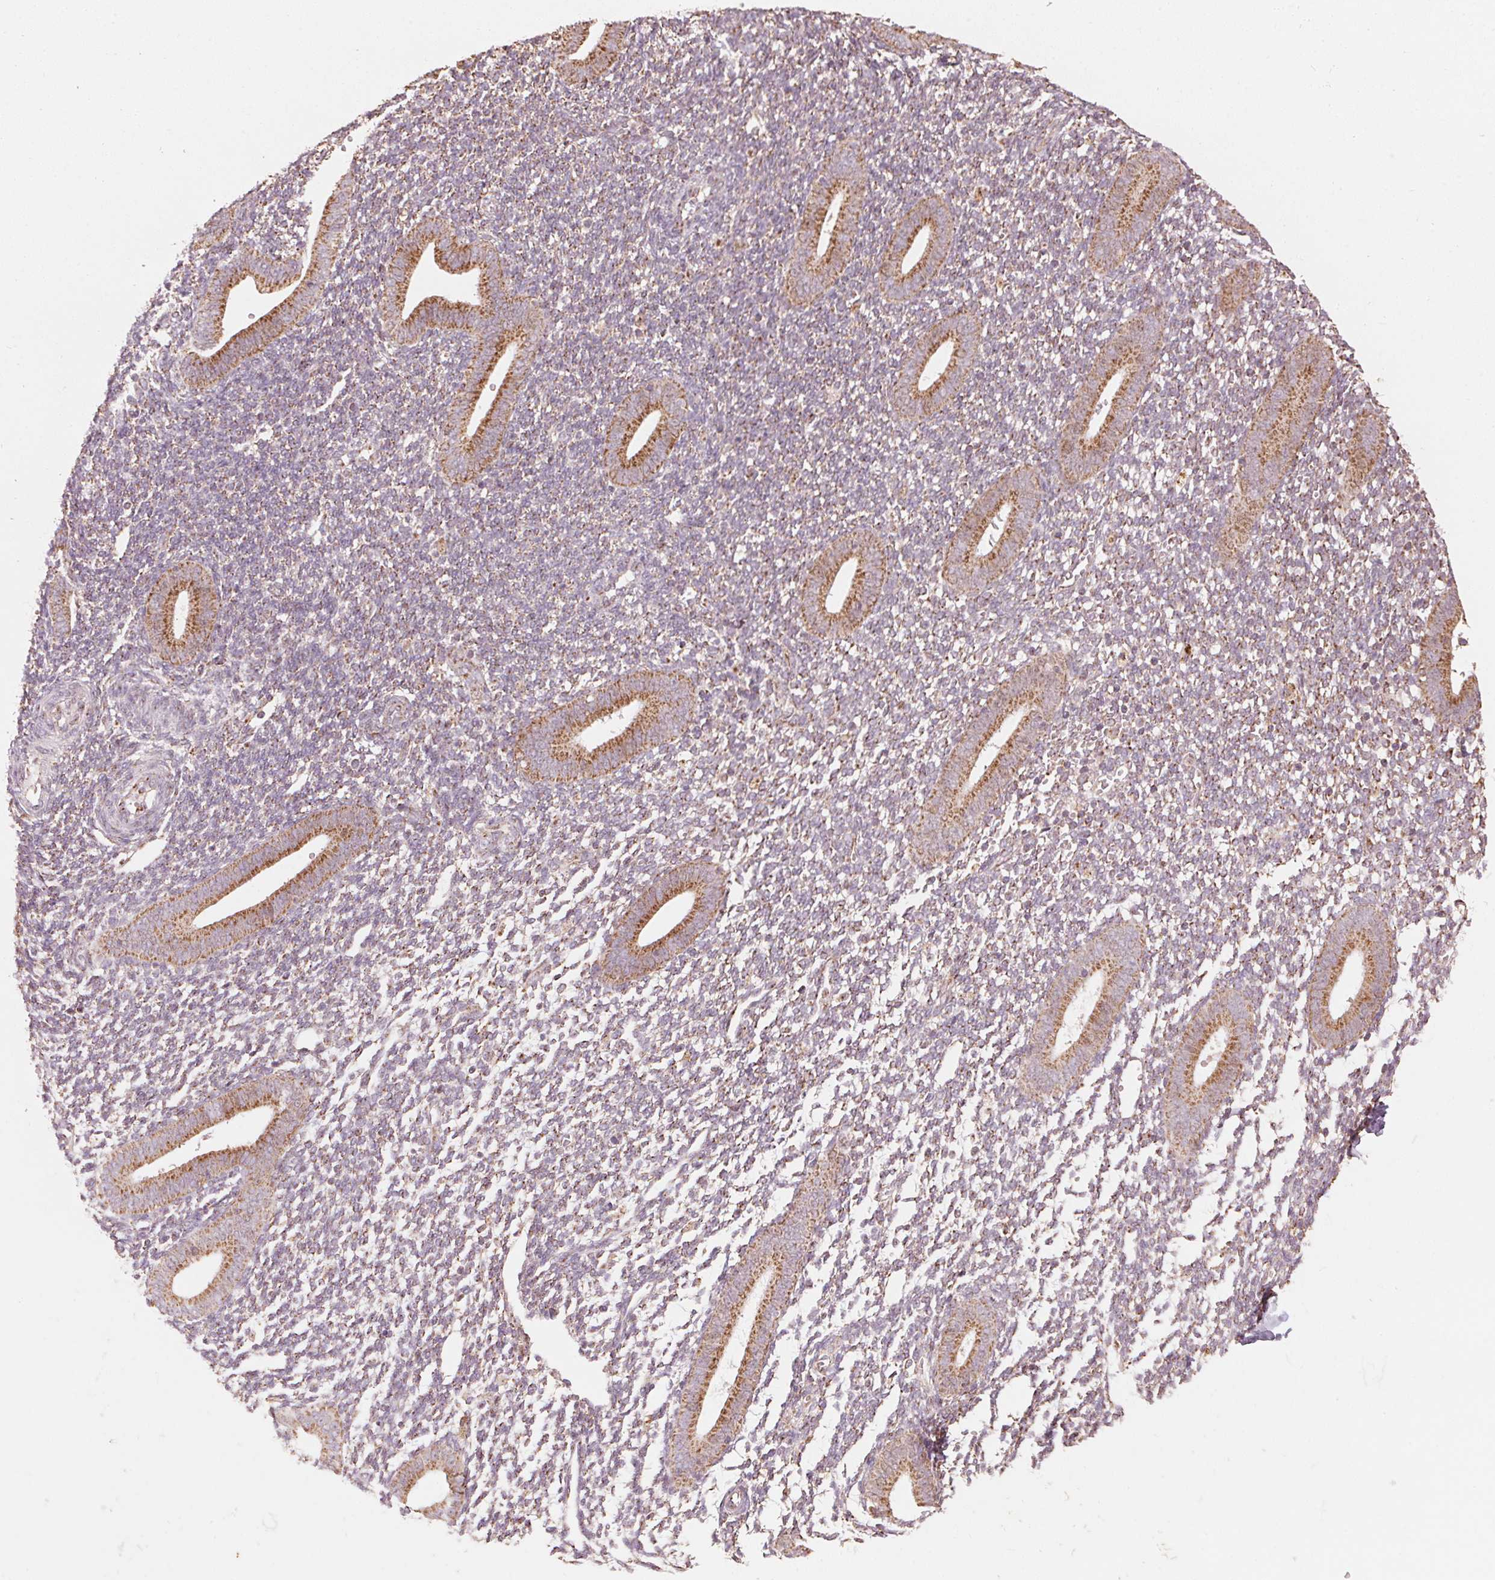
{"staining": {"intensity": "moderate", "quantity": ">75%", "location": "cytoplasmic/membranous"}, "tissue": "endometrium", "cell_type": "Cells in endometrial stroma", "image_type": "normal", "snomed": [{"axis": "morphology", "description": "Normal tissue, NOS"}, {"axis": "topography", "description": "Endometrium"}], "caption": "High-magnification brightfield microscopy of normal endometrium stained with DAB (brown) and counterstained with hematoxylin (blue). cells in endometrial stroma exhibit moderate cytoplasmic/membranous expression is present in about>75% of cells. The protein of interest is stained brown, and the nuclei are stained in blue (DAB (3,3'-diaminobenzidine) IHC with brightfield microscopy, high magnification).", "gene": "TOMM70", "patient": {"sex": "female", "age": 25}}